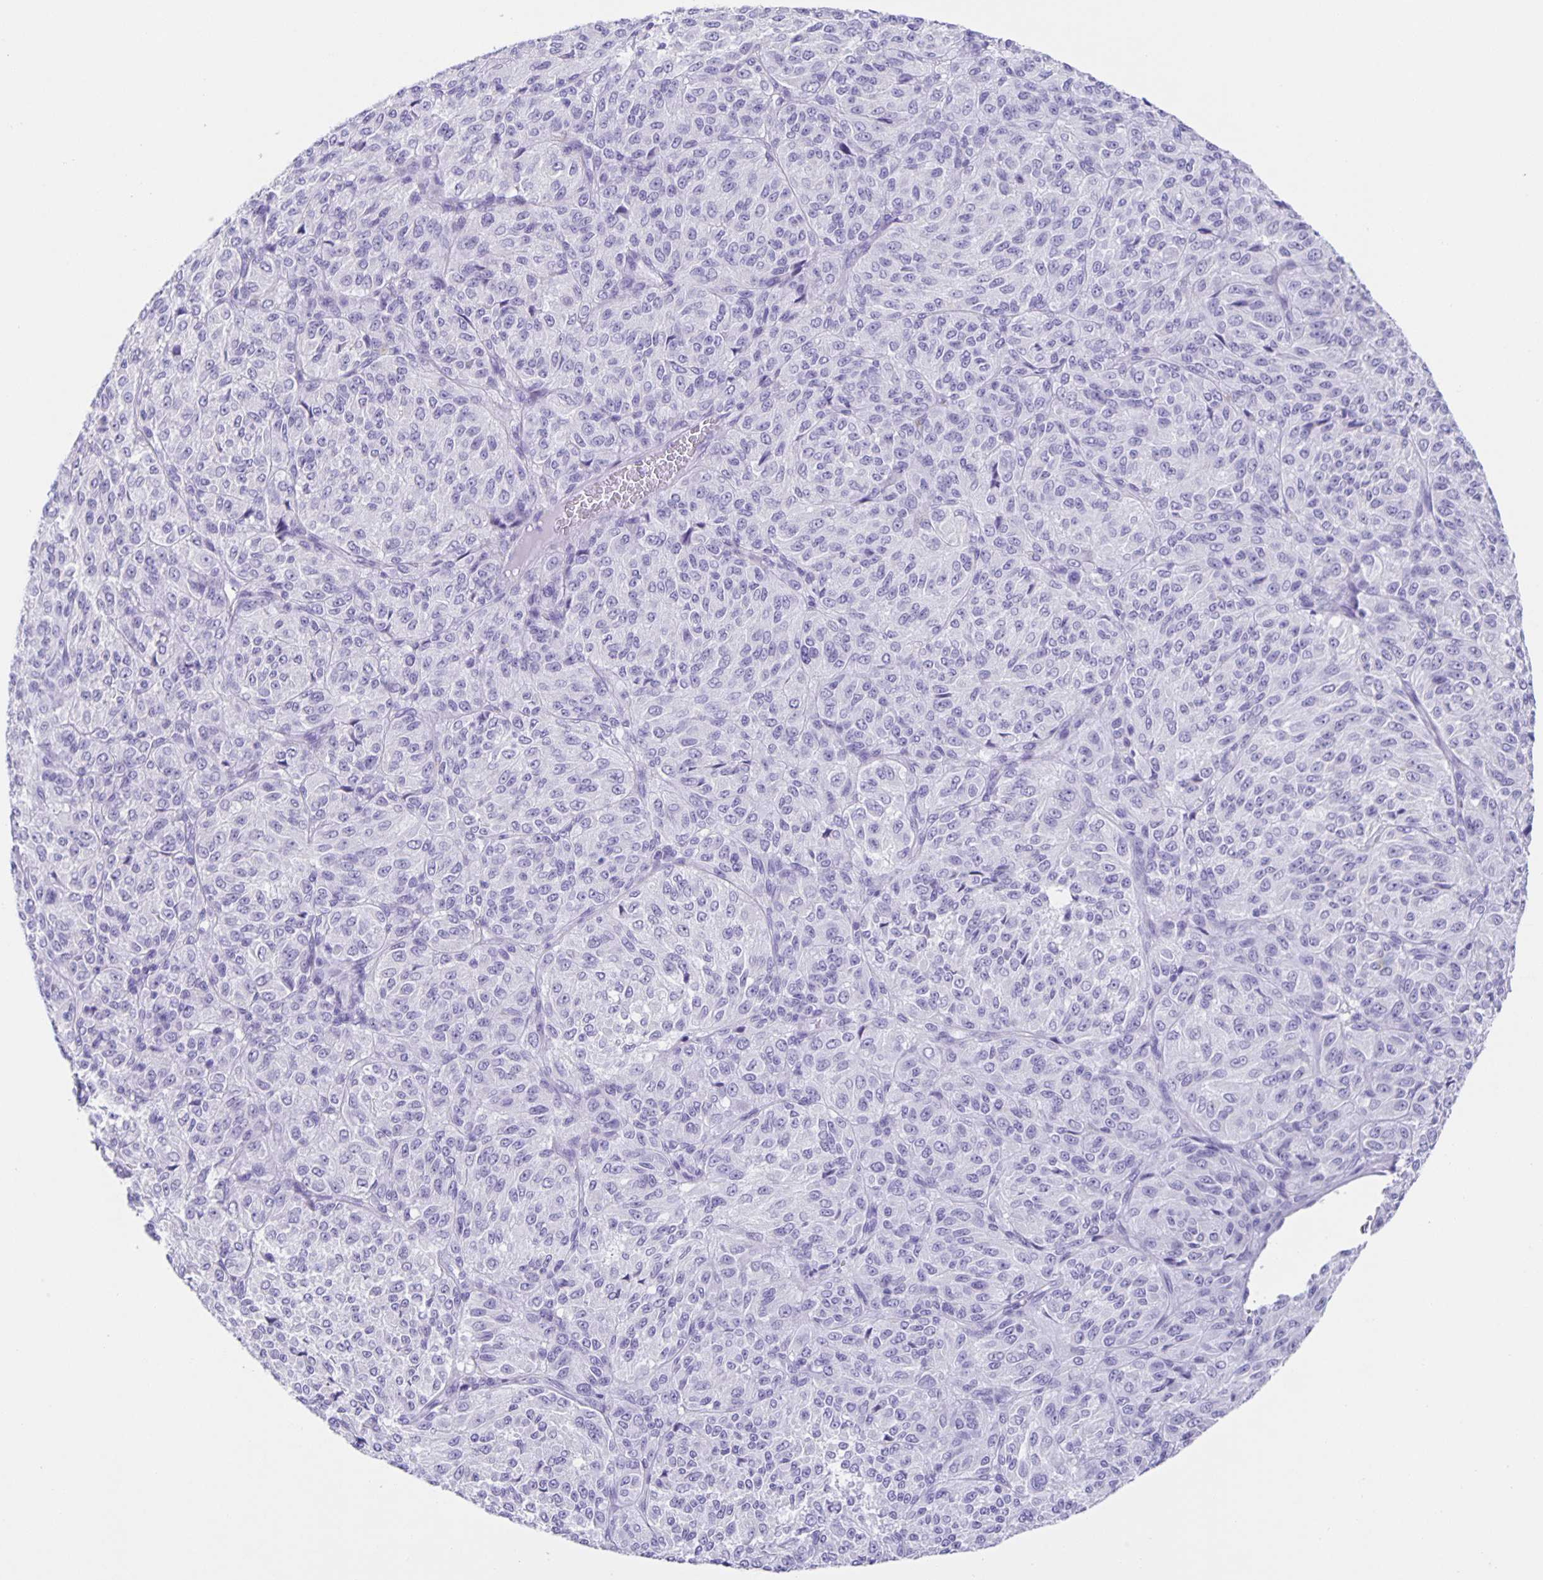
{"staining": {"intensity": "negative", "quantity": "none", "location": "none"}, "tissue": "melanoma", "cell_type": "Tumor cells", "image_type": "cancer", "snomed": [{"axis": "morphology", "description": "Malignant melanoma, Metastatic site"}, {"axis": "topography", "description": "Brain"}], "caption": "Melanoma stained for a protein using immunohistochemistry exhibits no positivity tumor cells.", "gene": "GUCA2A", "patient": {"sex": "female", "age": 56}}